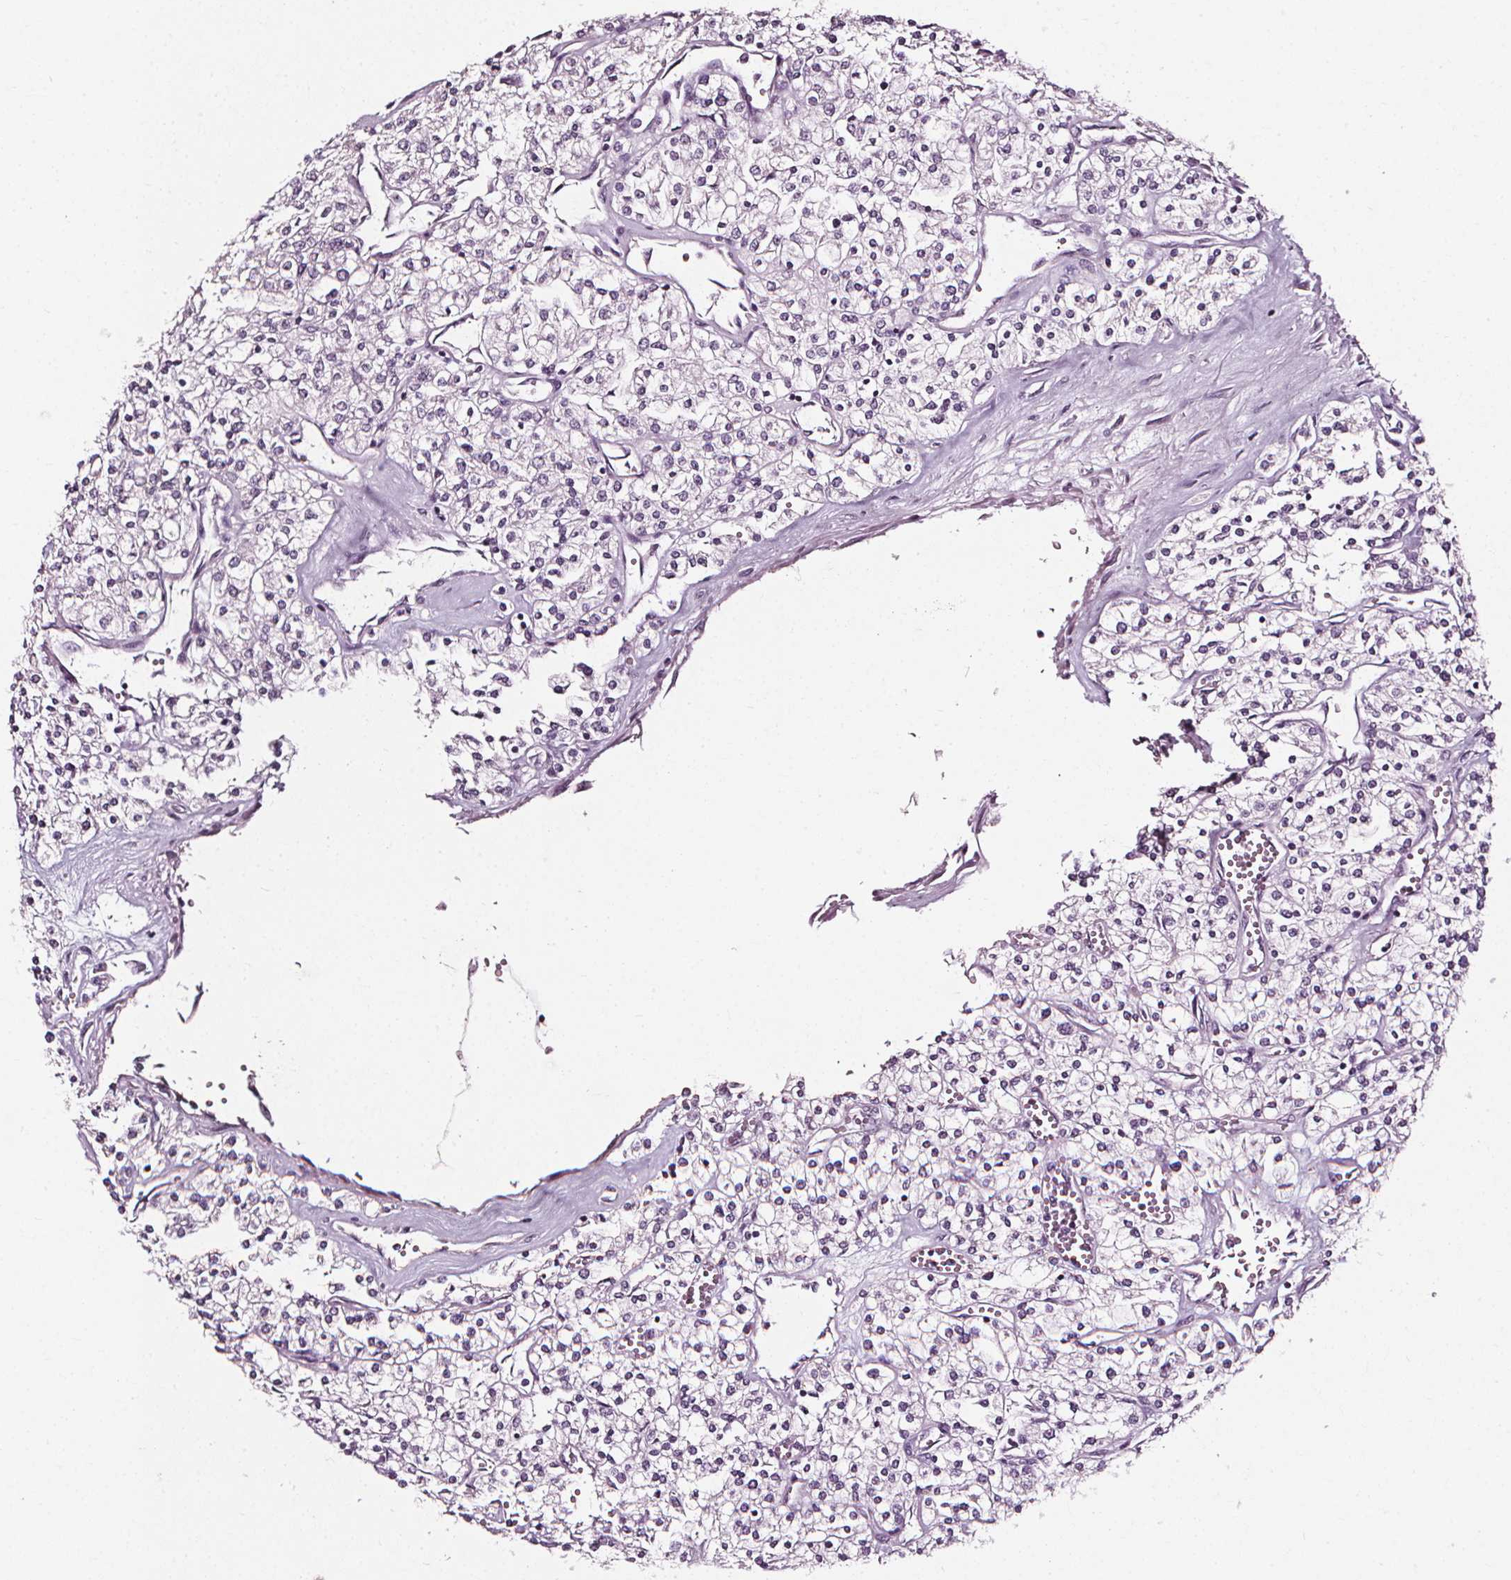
{"staining": {"intensity": "negative", "quantity": "none", "location": "none"}, "tissue": "renal cancer", "cell_type": "Tumor cells", "image_type": "cancer", "snomed": [{"axis": "morphology", "description": "Adenocarcinoma, NOS"}, {"axis": "topography", "description": "Kidney"}], "caption": "Immunohistochemical staining of human renal cancer (adenocarcinoma) exhibits no significant positivity in tumor cells.", "gene": "DEFA5", "patient": {"sex": "male", "age": 80}}